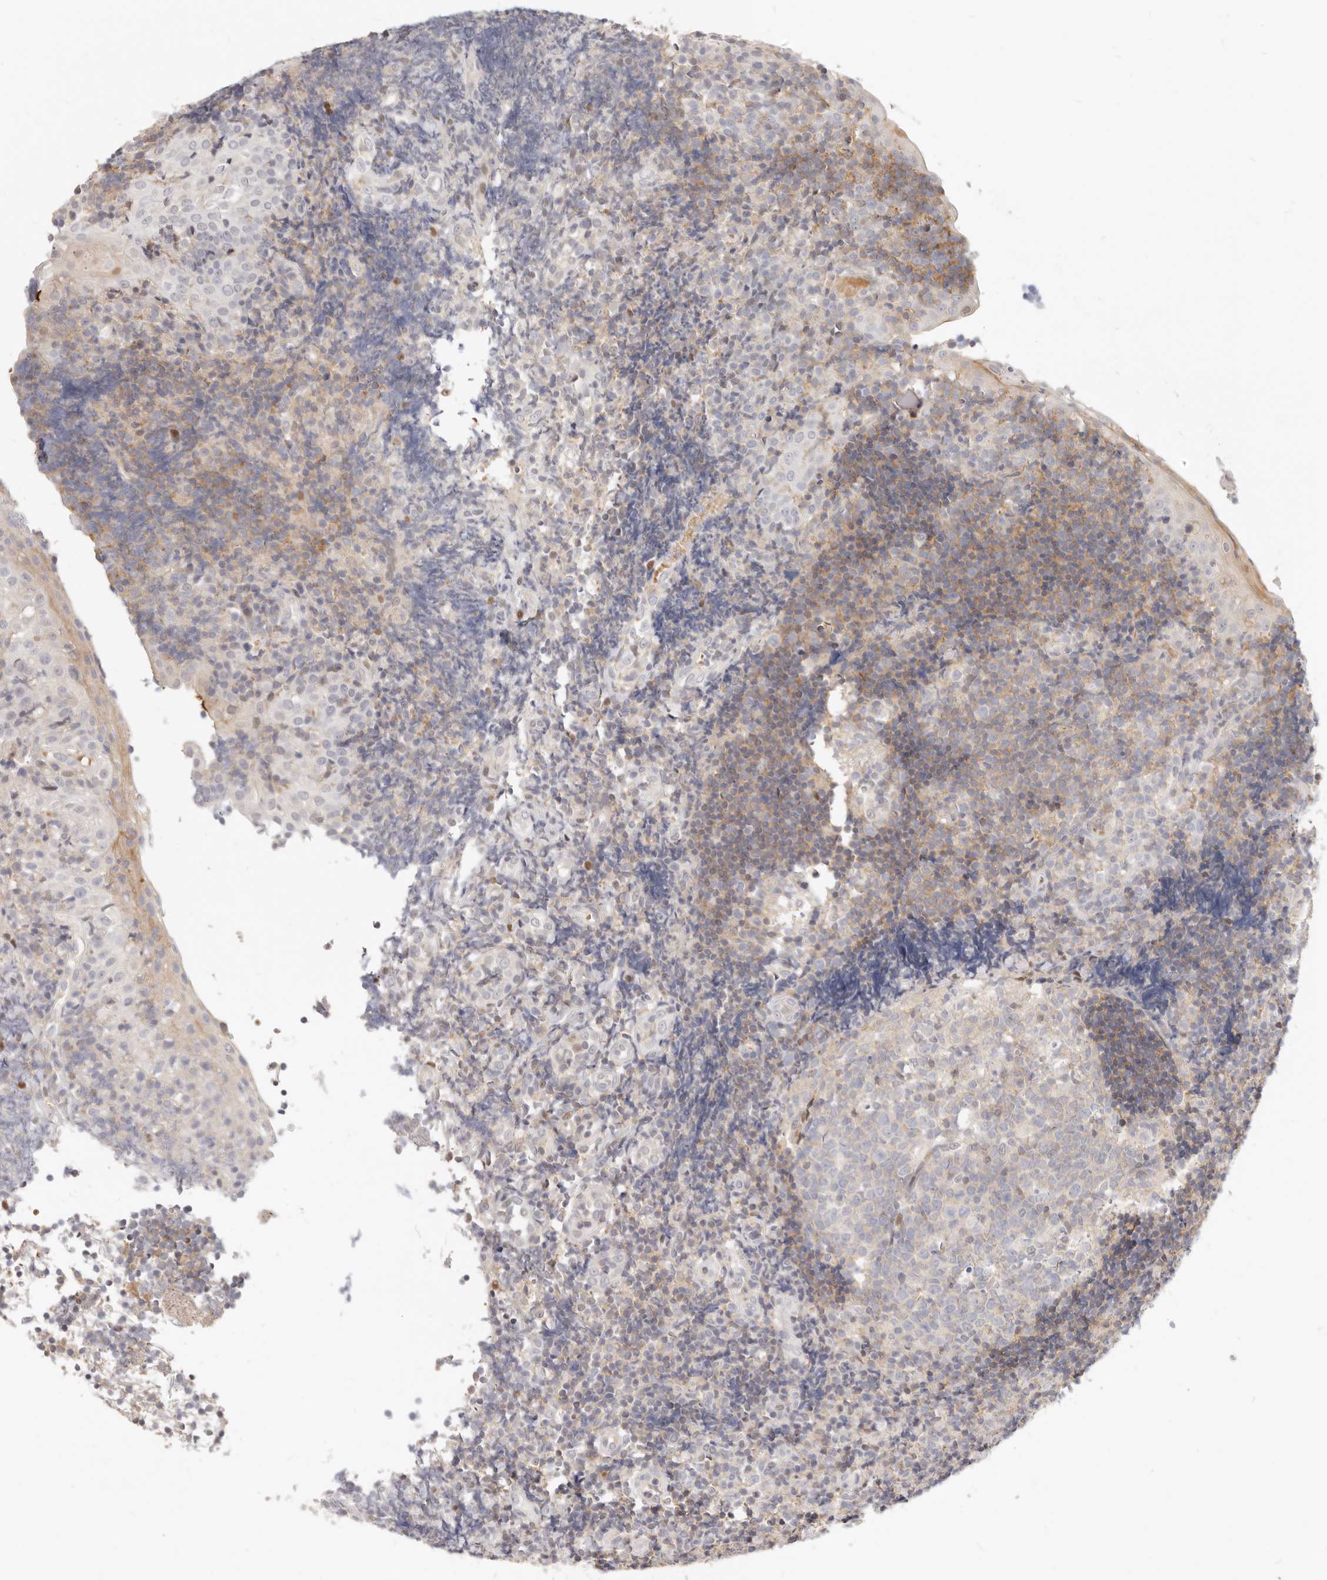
{"staining": {"intensity": "negative", "quantity": "none", "location": "none"}, "tissue": "tonsil", "cell_type": "Germinal center cells", "image_type": "normal", "snomed": [{"axis": "morphology", "description": "Normal tissue, NOS"}, {"axis": "topography", "description": "Tonsil"}], "caption": "DAB (3,3'-diaminobenzidine) immunohistochemical staining of benign human tonsil demonstrates no significant staining in germinal center cells.", "gene": "LTB4R2", "patient": {"sex": "female", "age": 40}}